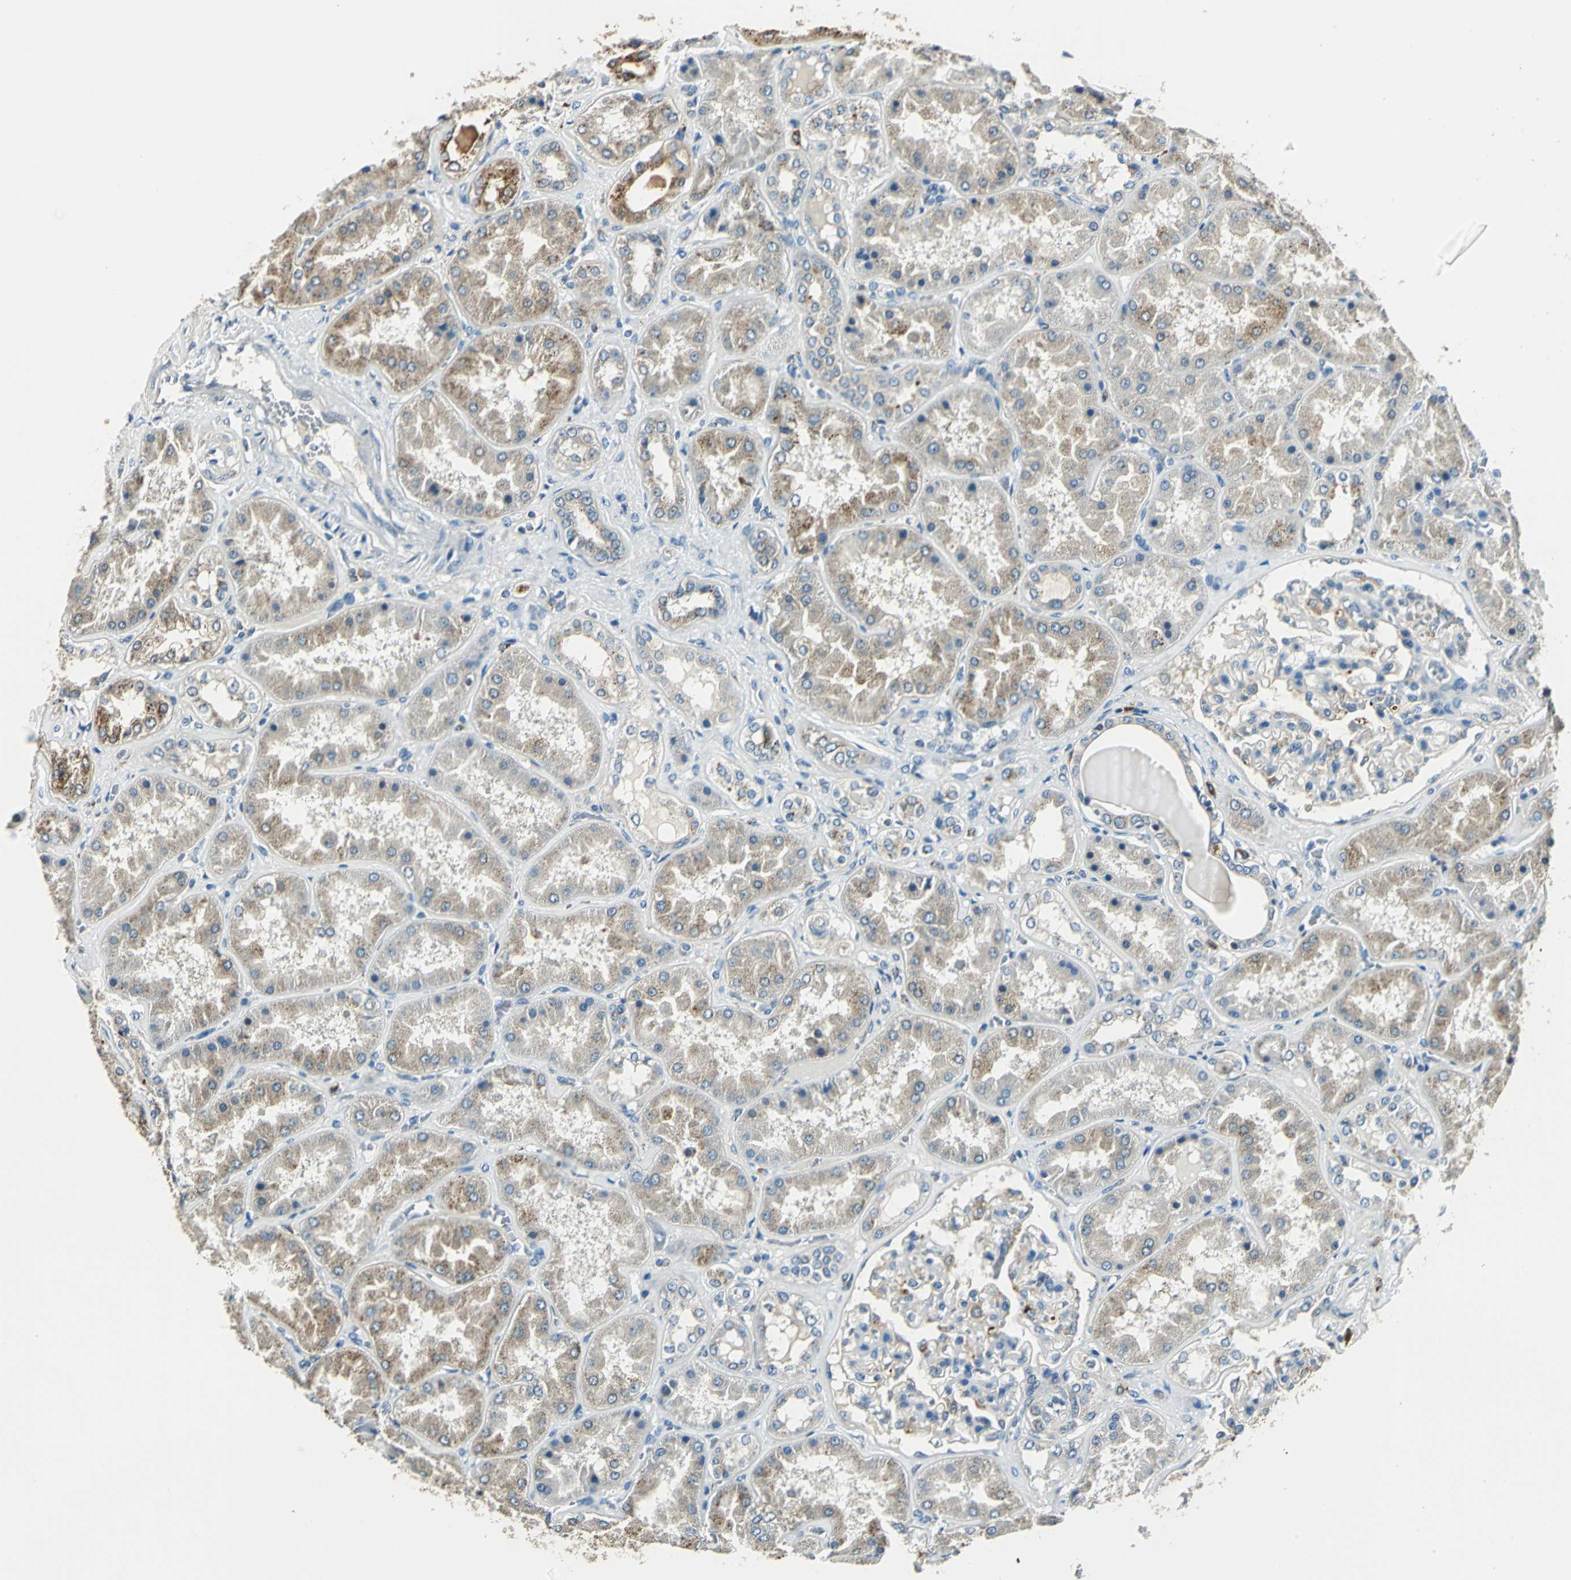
{"staining": {"intensity": "negative", "quantity": "none", "location": "none"}, "tissue": "kidney", "cell_type": "Cells in glomeruli", "image_type": "normal", "snomed": [{"axis": "morphology", "description": "Normal tissue, NOS"}, {"axis": "topography", "description": "Kidney"}], "caption": "Immunohistochemistry (IHC) micrograph of benign kidney: kidney stained with DAB (3,3'-diaminobenzidine) shows no significant protein staining in cells in glomeruli. The staining is performed using DAB brown chromogen with nuclei counter-stained in using hematoxylin.", "gene": "NIT1", "patient": {"sex": "female", "age": 56}}